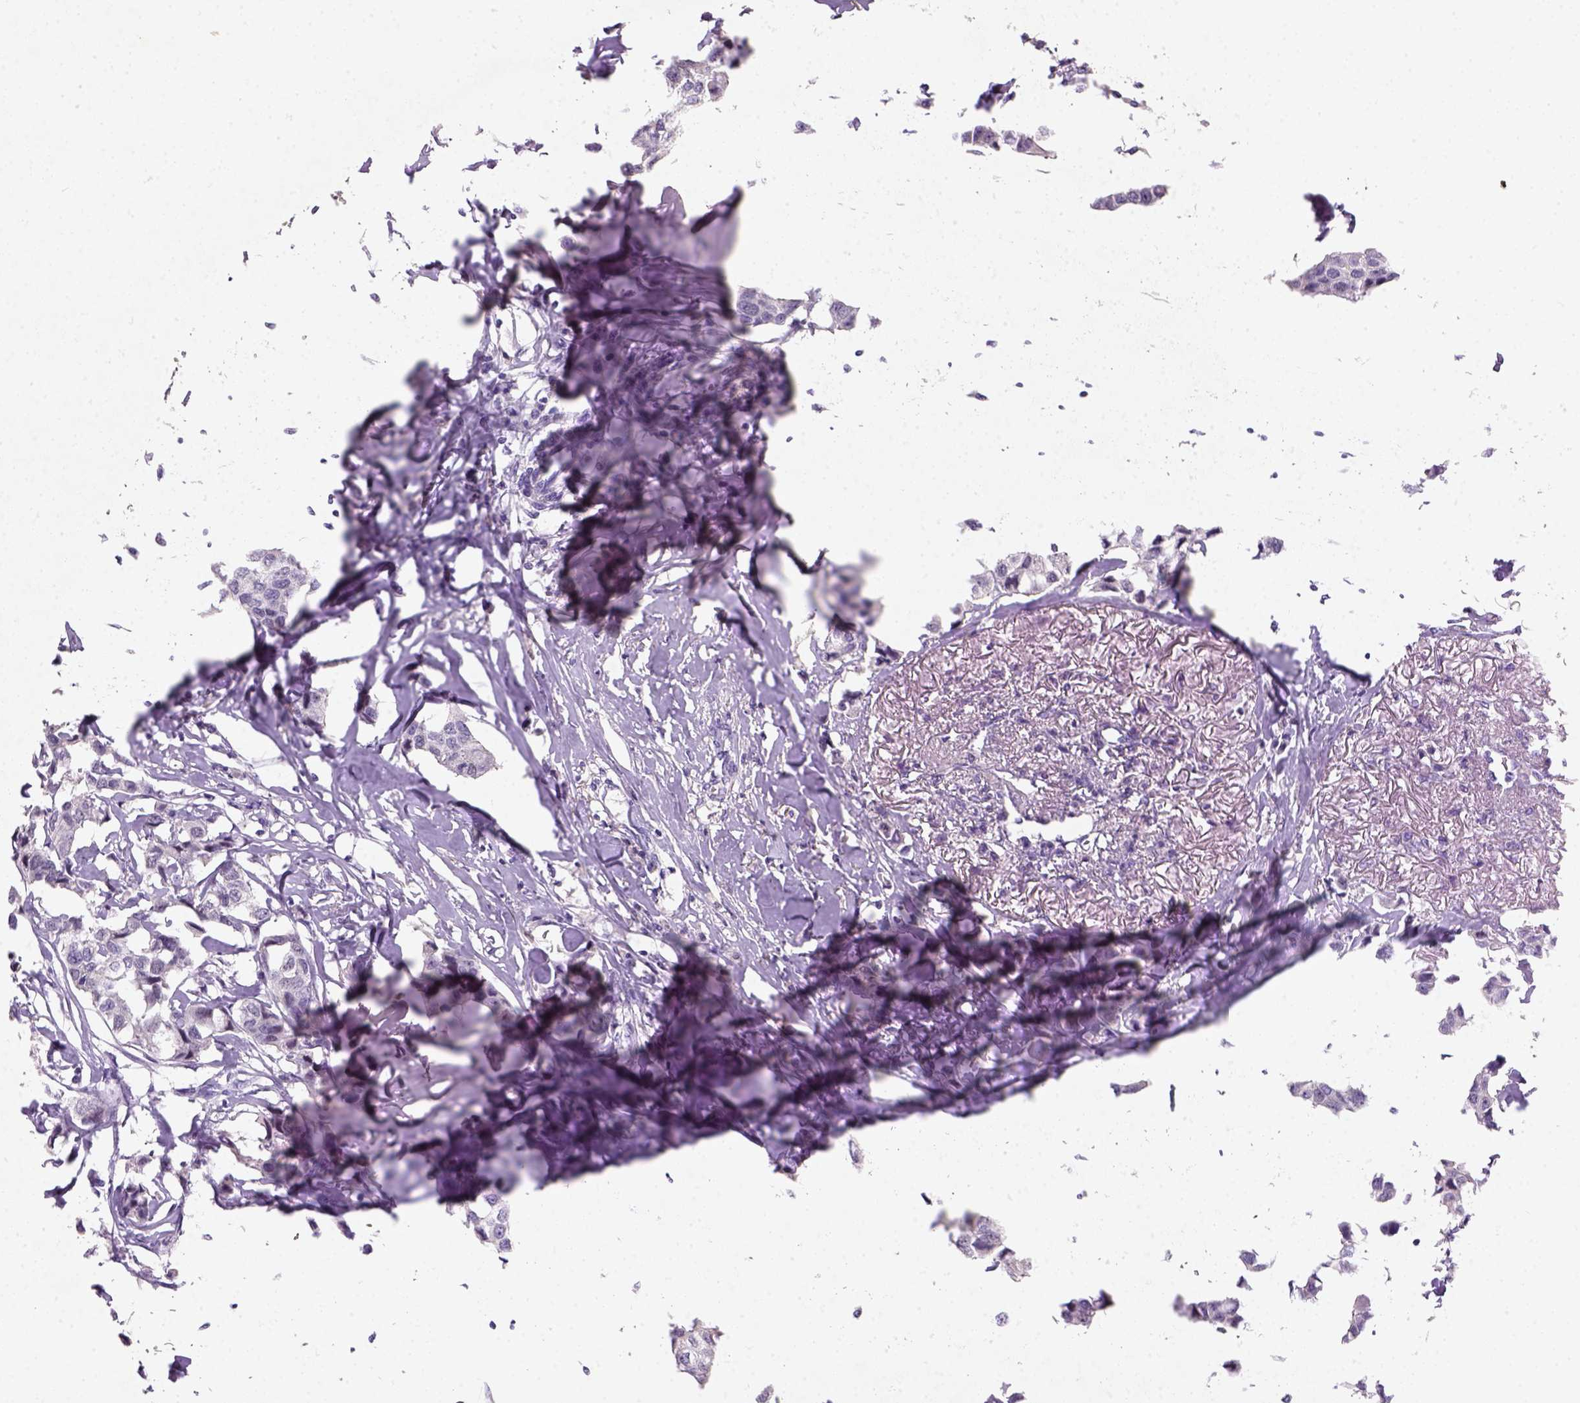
{"staining": {"intensity": "negative", "quantity": "none", "location": "none"}, "tissue": "breast cancer", "cell_type": "Tumor cells", "image_type": "cancer", "snomed": [{"axis": "morphology", "description": "Duct carcinoma"}, {"axis": "topography", "description": "Breast"}], "caption": "The immunohistochemistry micrograph has no significant positivity in tumor cells of breast cancer (intraductal carcinoma) tissue. The staining is performed using DAB brown chromogen with nuclei counter-stained in using hematoxylin.", "gene": "ZMAT4", "patient": {"sex": "female", "age": 80}}